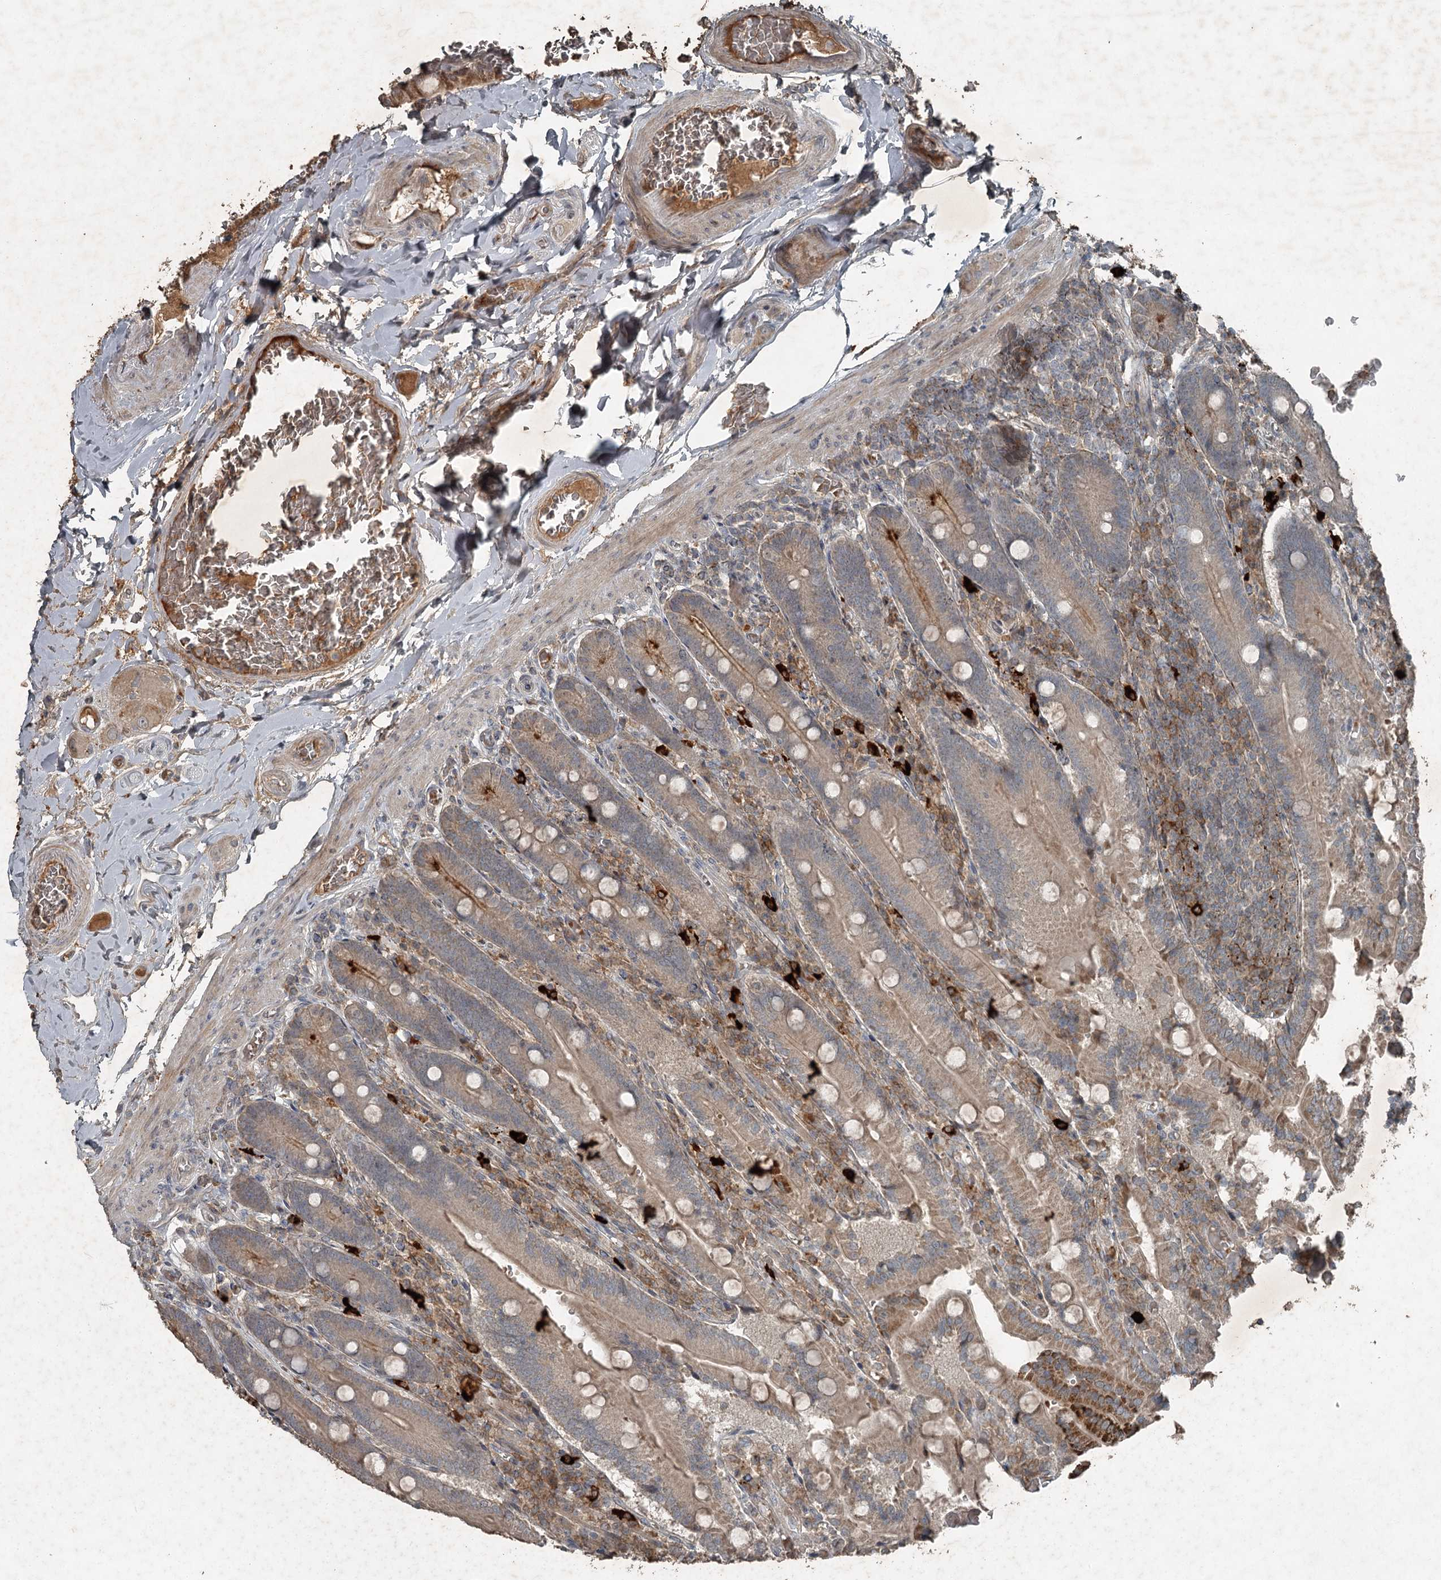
{"staining": {"intensity": "strong", "quantity": "25%-75%", "location": "cytoplasmic/membranous"}, "tissue": "duodenum", "cell_type": "Glandular cells", "image_type": "normal", "snomed": [{"axis": "morphology", "description": "Normal tissue, NOS"}, {"axis": "topography", "description": "Duodenum"}], "caption": "Immunohistochemistry micrograph of normal human duodenum stained for a protein (brown), which shows high levels of strong cytoplasmic/membranous positivity in approximately 25%-75% of glandular cells.", "gene": "SLC39A8", "patient": {"sex": "female", "age": 62}}